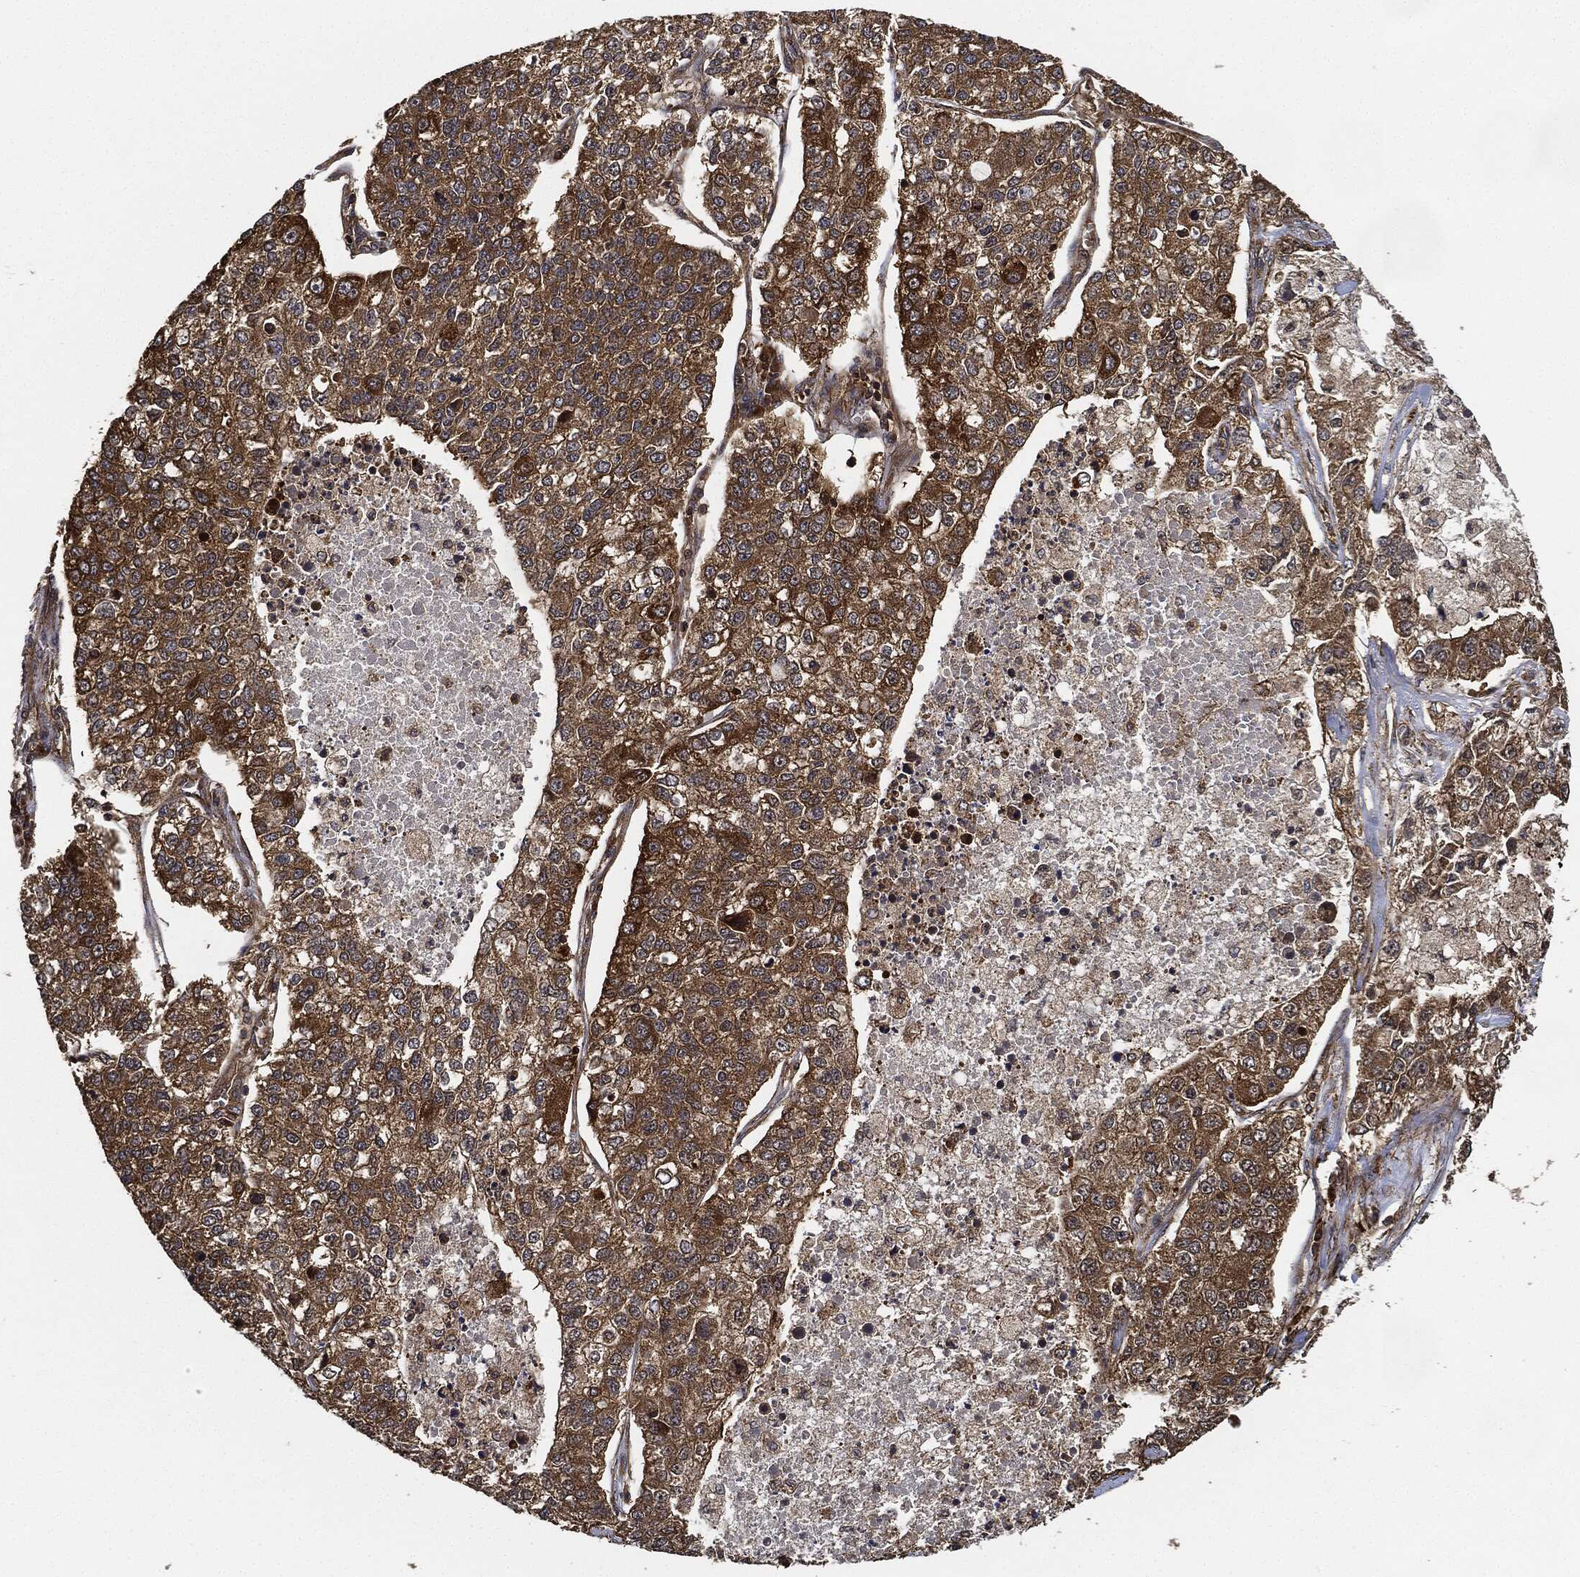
{"staining": {"intensity": "moderate", "quantity": ">75%", "location": "cytoplasmic/membranous"}, "tissue": "lung cancer", "cell_type": "Tumor cells", "image_type": "cancer", "snomed": [{"axis": "morphology", "description": "Adenocarcinoma, NOS"}, {"axis": "topography", "description": "Lung"}], "caption": "About >75% of tumor cells in human lung cancer show moderate cytoplasmic/membranous protein staining as visualized by brown immunohistochemical staining.", "gene": "CEP290", "patient": {"sex": "male", "age": 49}}